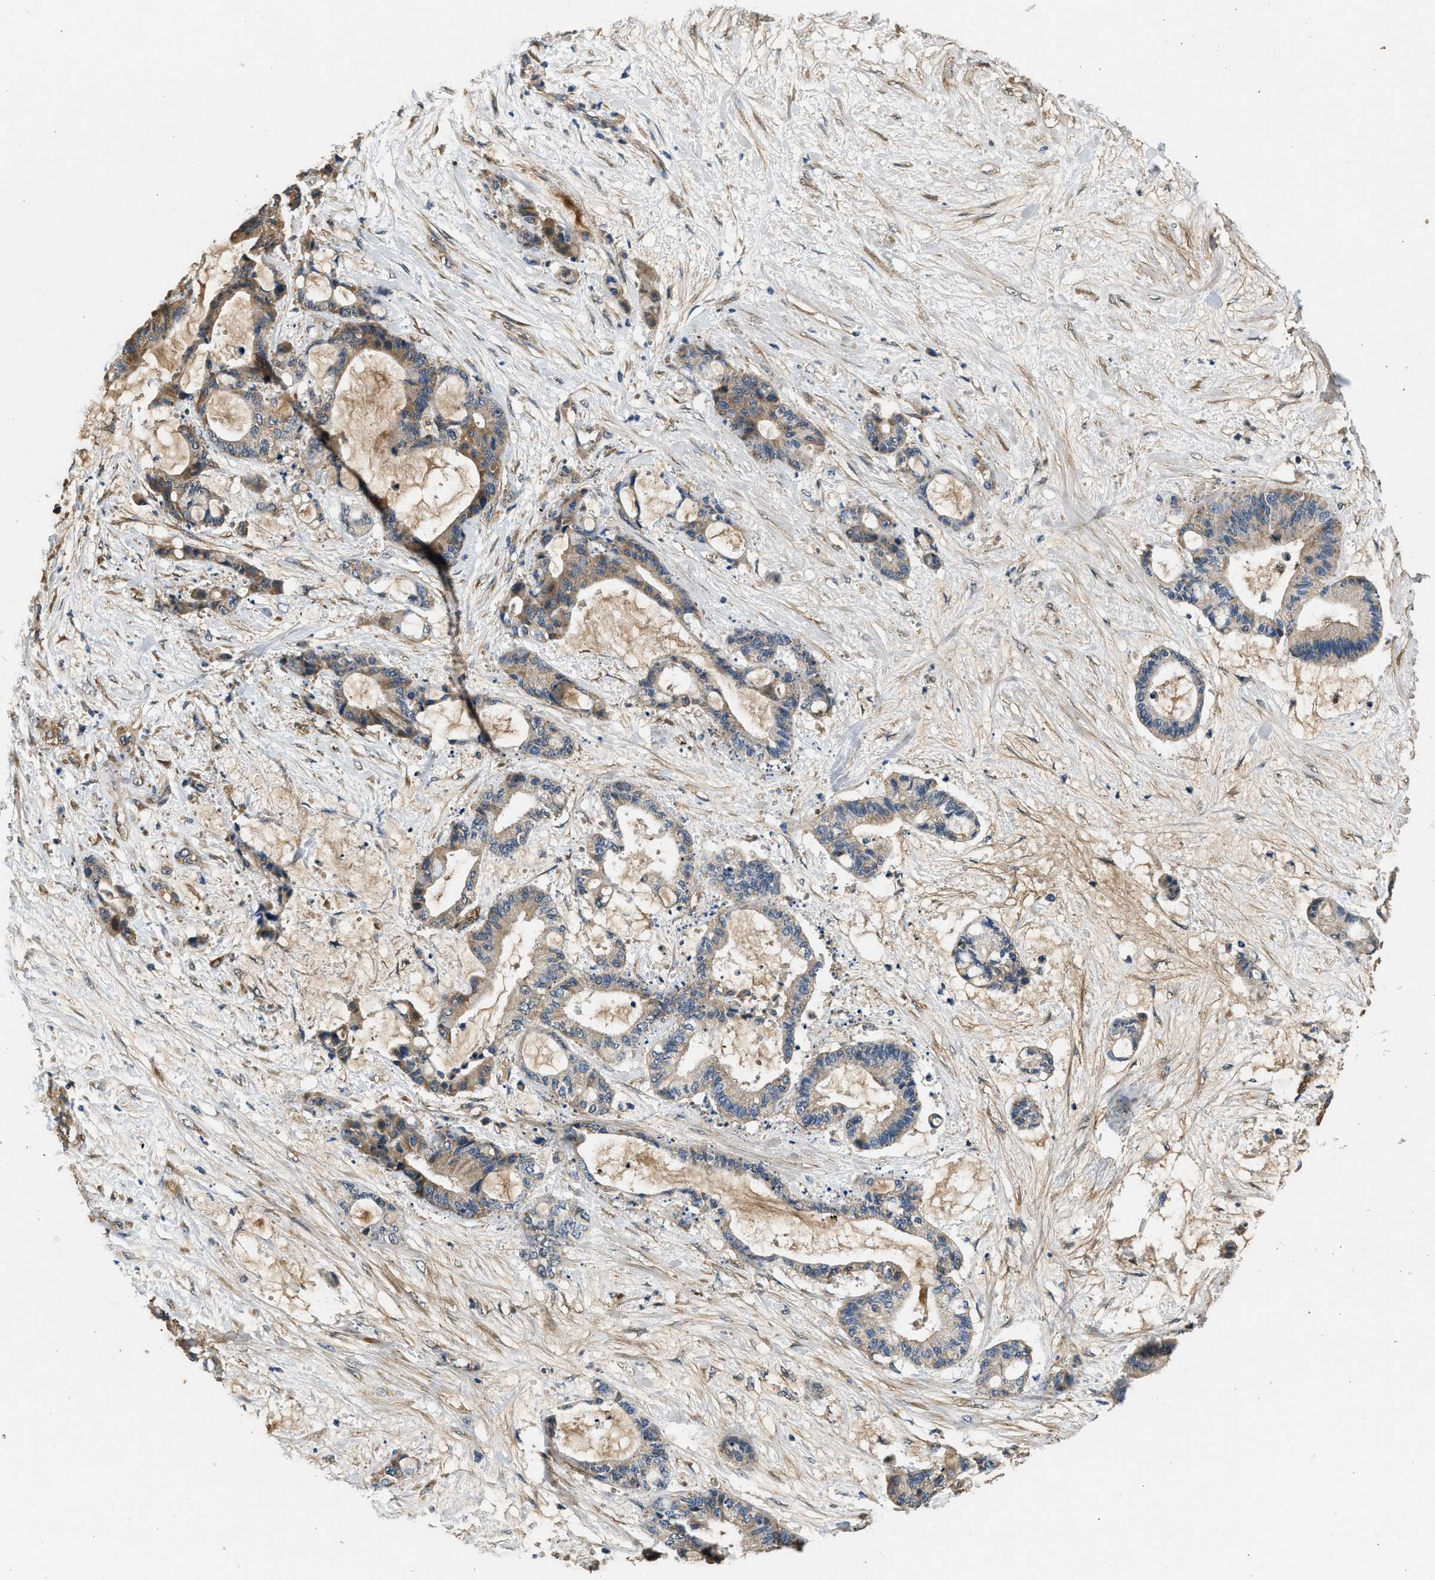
{"staining": {"intensity": "moderate", "quantity": "25%-75%", "location": "cytoplasmic/membranous"}, "tissue": "liver cancer", "cell_type": "Tumor cells", "image_type": "cancer", "snomed": [{"axis": "morphology", "description": "Cholangiocarcinoma"}, {"axis": "topography", "description": "Liver"}], "caption": "Liver cholangiocarcinoma was stained to show a protein in brown. There is medium levels of moderate cytoplasmic/membranous expression in approximately 25%-75% of tumor cells. The staining is performed using DAB (3,3'-diaminobenzidine) brown chromogen to label protein expression. The nuclei are counter-stained blue using hematoxylin.", "gene": "THBS2", "patient": {"sex": "female", "age": 73}}